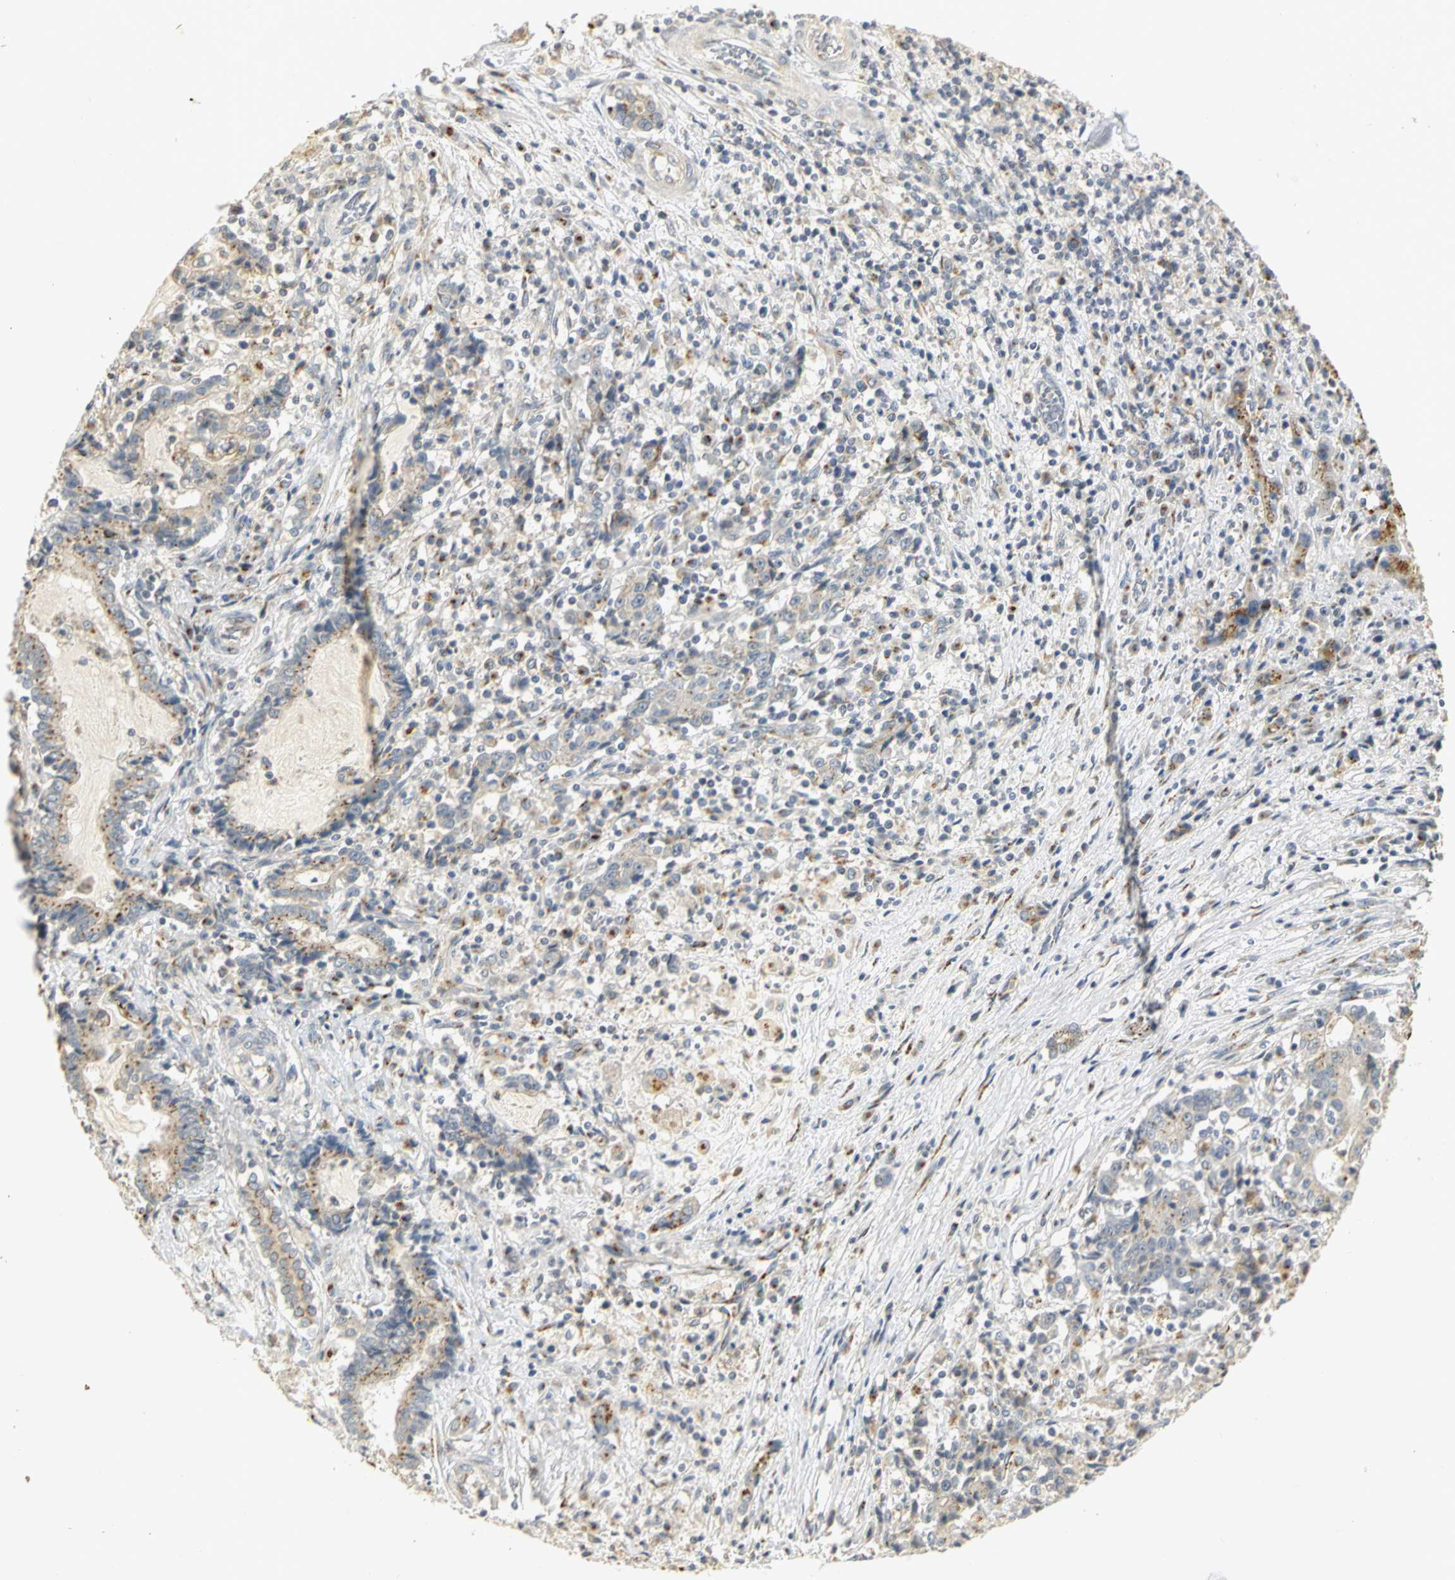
{"staining": {"intensity": "weak", "quantity": "25%-75%", "location": "cytoplasmic/membranous"}, "tissue": "liver cancer", "cell_type": "Tumor cells", "image_type": "cancer", "snomed": [{"axis": "morphology", "description": "Cholangiocarcinoma"}, {"axis": "topography", "description": "Liver"}], "caption": "Immunohistochemical staining of liver cholangiocarcinoma displays low levels of weak cytoplasmic/membranous positivity in approximately 25%-75% of tumor cells. Using DAB (3,3'-diaminobenzidine) (brown) and hematoxylin (blue) stains, captured at high magnification using brightfield microscopy.", "gene": "TM9SF2", "patient": {"sex": "male", "age": 57}}